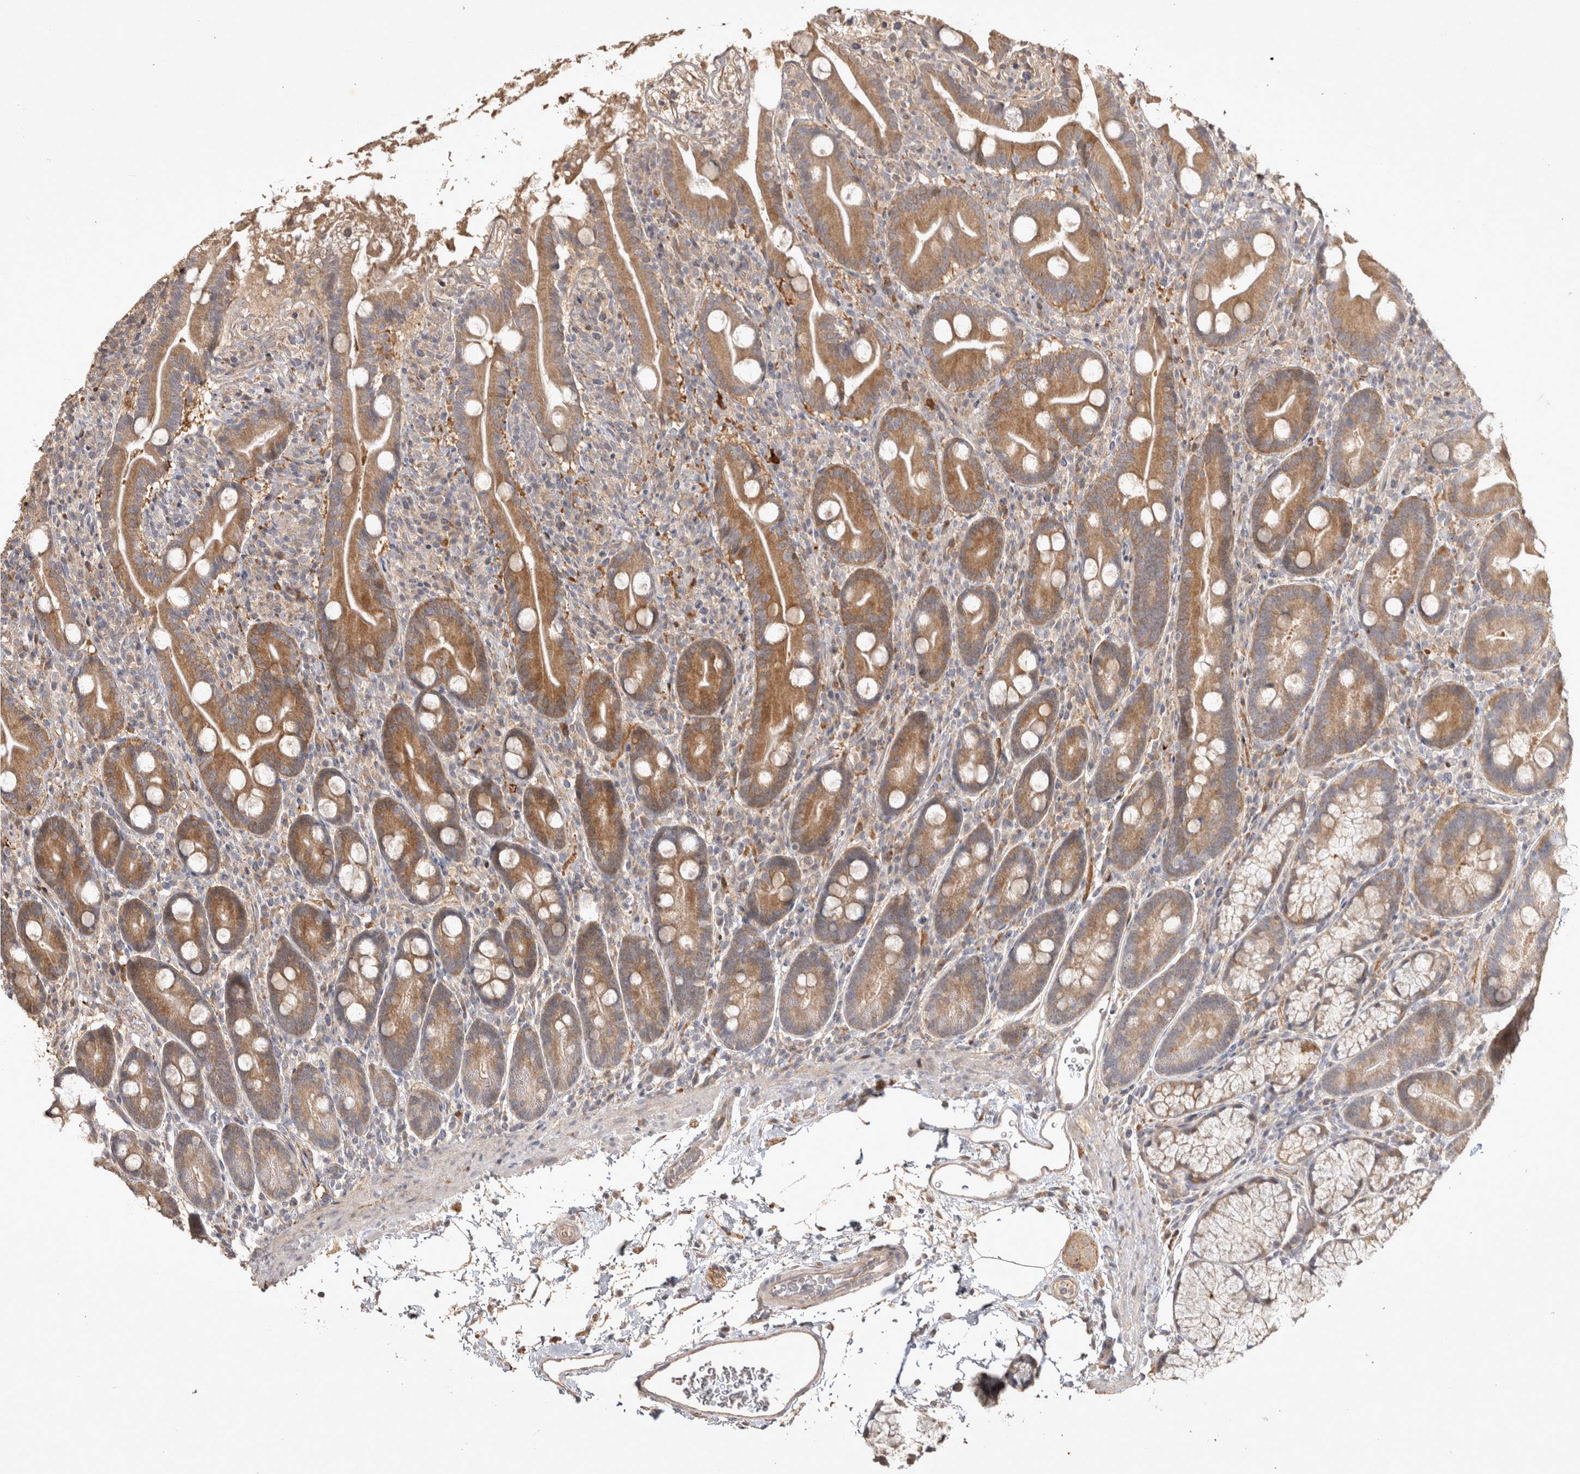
{"staining": {"intensity": "moderate", "quantity": ">75%", "location": "cytoplasmic/membranous"}, "tissue": "duodenum", "cell_type": "Glandular cells", "image_type": "normal", "snomed": [{"axis": "morphology", "description": "Normal tissue, NOS"}, {"axis": "topography", "description": "Duodenum"}], "caption": "The histopathology image reveals staining of normal duodenum, revealing moderate cytoplasmic/membranous protein positivity (brown color) within glandular cells. Ihc stains the protein of interest in brown and the nuclei are stained blue.", "gene": "OSTN", "patient": {"sex": "male", "age": 35}}